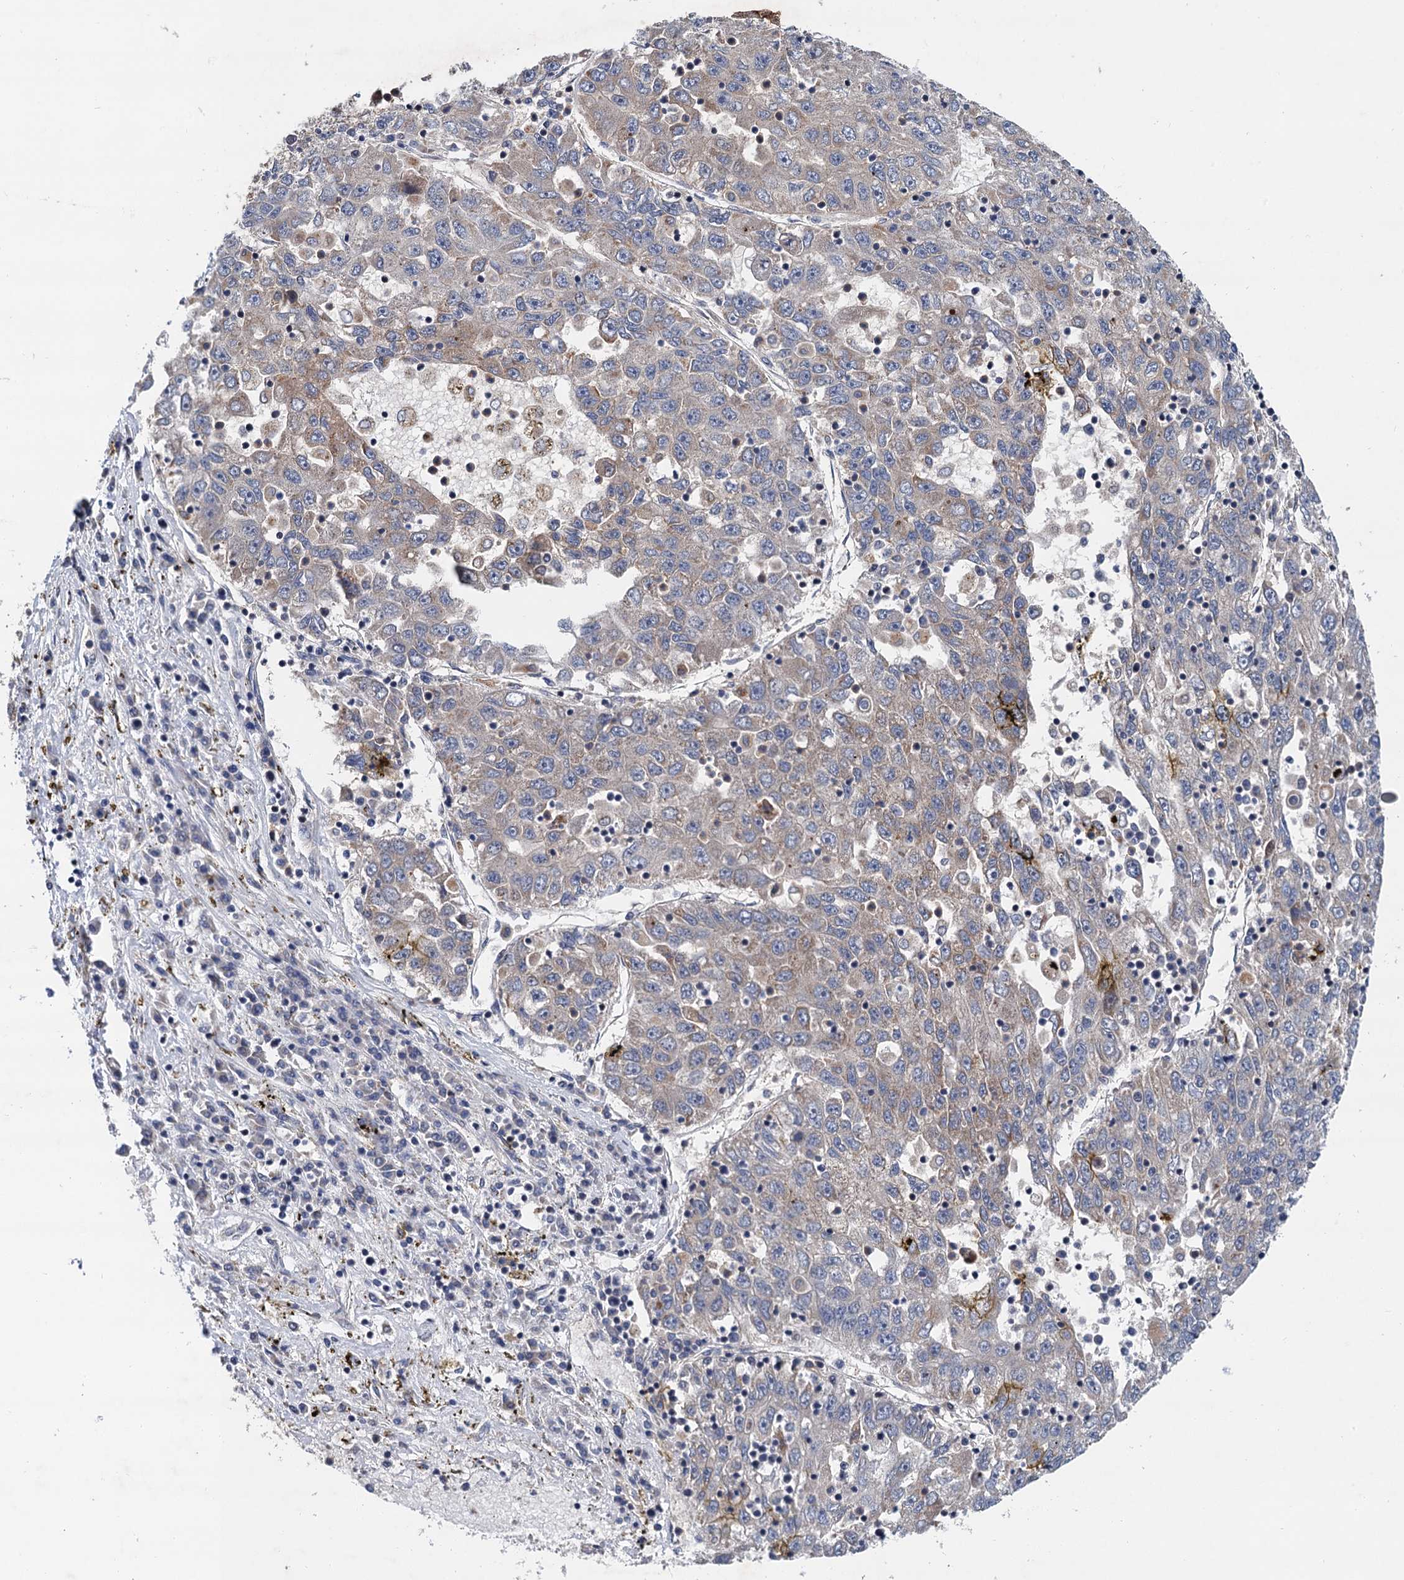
{"staining": {"intensity": "weak", "quantity": "<25%", "location": "cytoplasmic/membranous"}, "tissue": "liver cancer", "cell_type": "Tumor cells", "image_type": "cancer", "snomed": [{"axis": "morphology", "description": "Carcinoma, Hepatocellular, NOS"}, {"axis": "topography", "description": "Liver"}], "caption": "High magnification brightfield microscopy of liver cancer stained with DAB (brown) and counterstained with hematoxylin (blue): tumor cells show no significant expression. (Immunohistochemistry (ihc), brightfield microscopy, high magnification).", "gene": "NLRP10", "patient": {"sex": "male", "age": 49}}